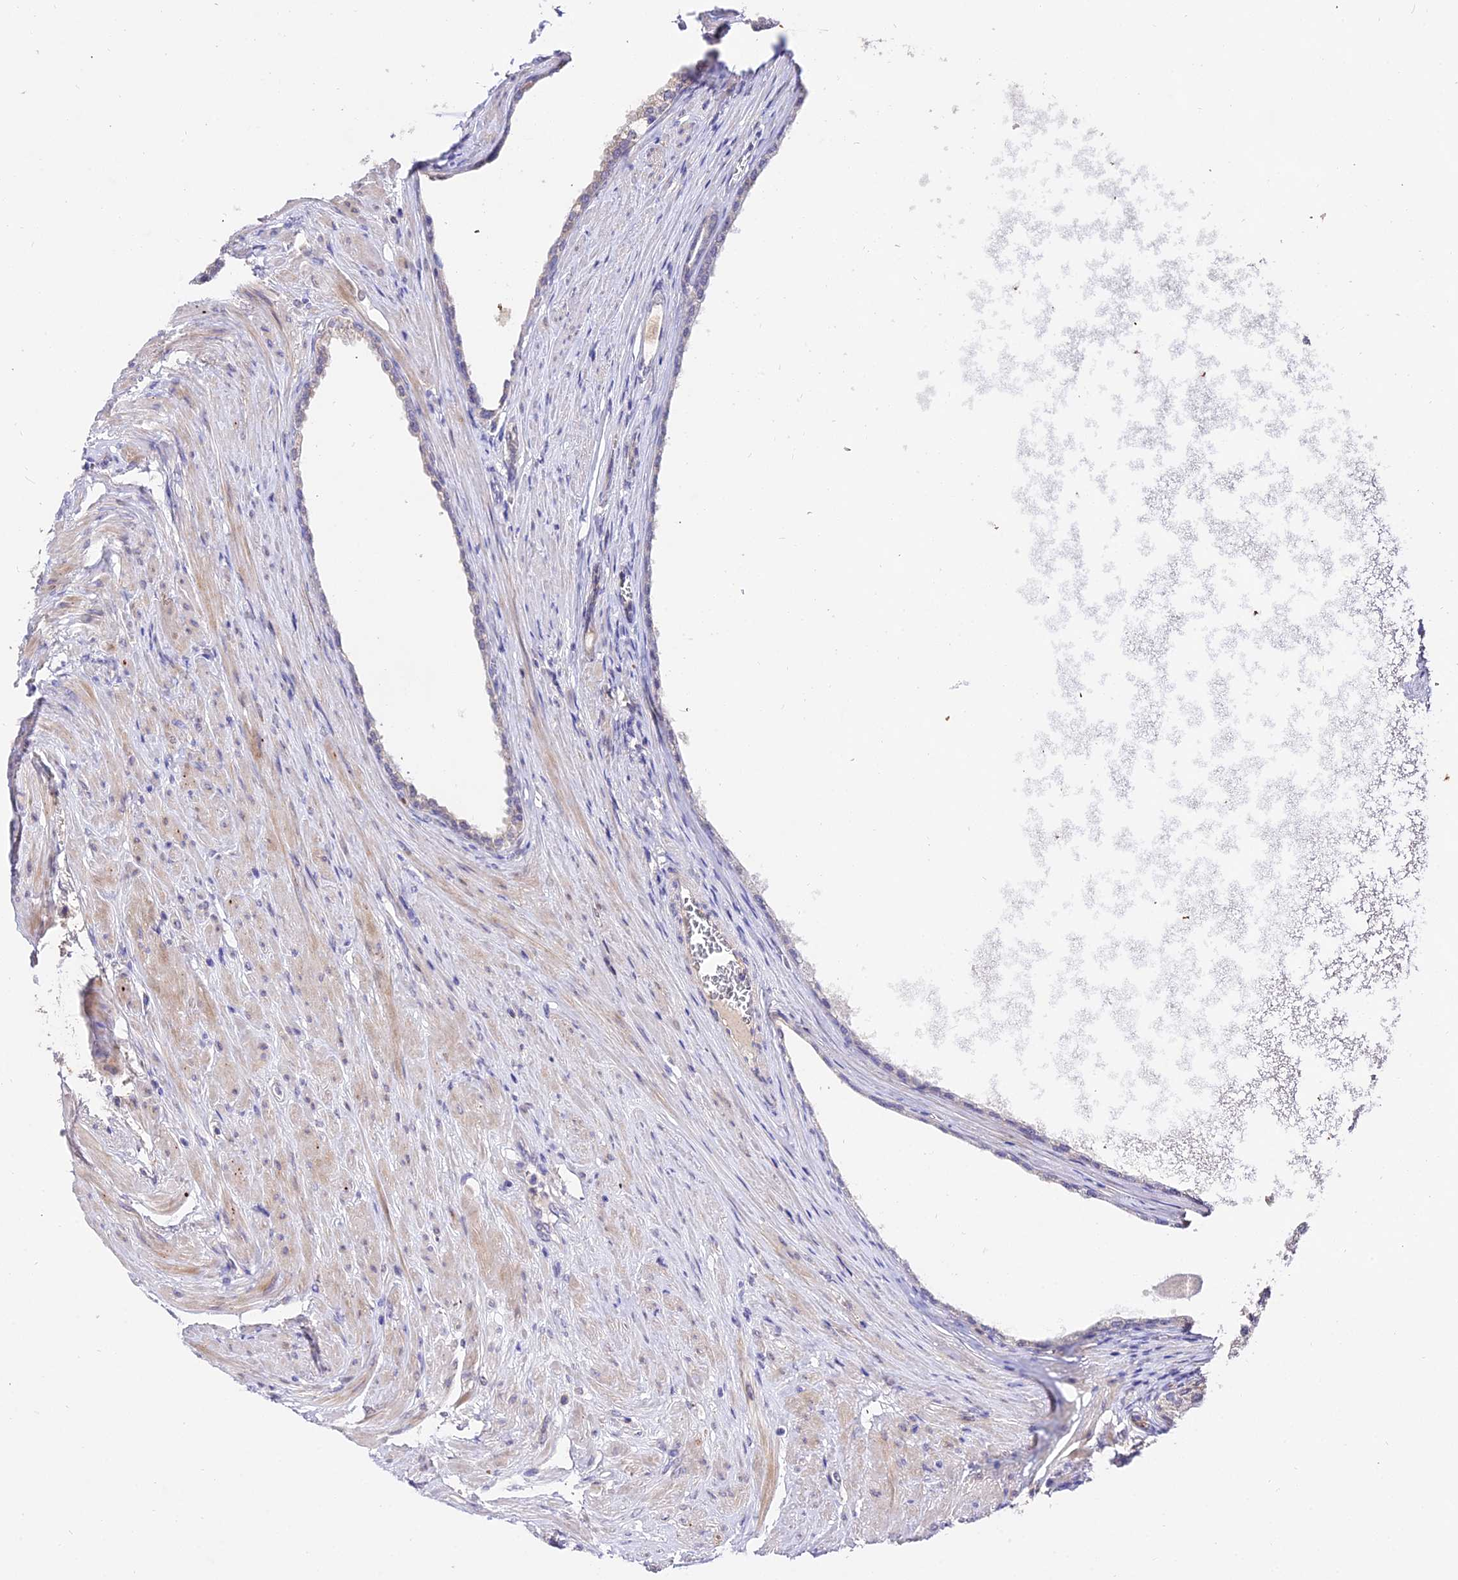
{"staining": {"intensity": "weak", "quantity": "<25%", "location": "cytoplasmic/membranous"}, "tissue": "prostate", "cell_type": "Glandular cells", "image_type": "normal", "snomed": [{"axis": "morphology", "description": "Normal tissue, NOS"}, {"axis": "morphology", "description": "Urothelial carcinoma, Low grade"}, {"axis": "topography", "description": "Urinary bladder"}, {"axis": "topography", "description": "Prostate"}], "caption": "An image of human prostate is negative for staining in glandular cells. The staining is performed using DAB (3,3'-diaminobenzidine) brown chromogen with nuclei counter-stained in using hematoxylin.", "gene": "WDR5B", "patient": {"sex": "male", "age": 60}}